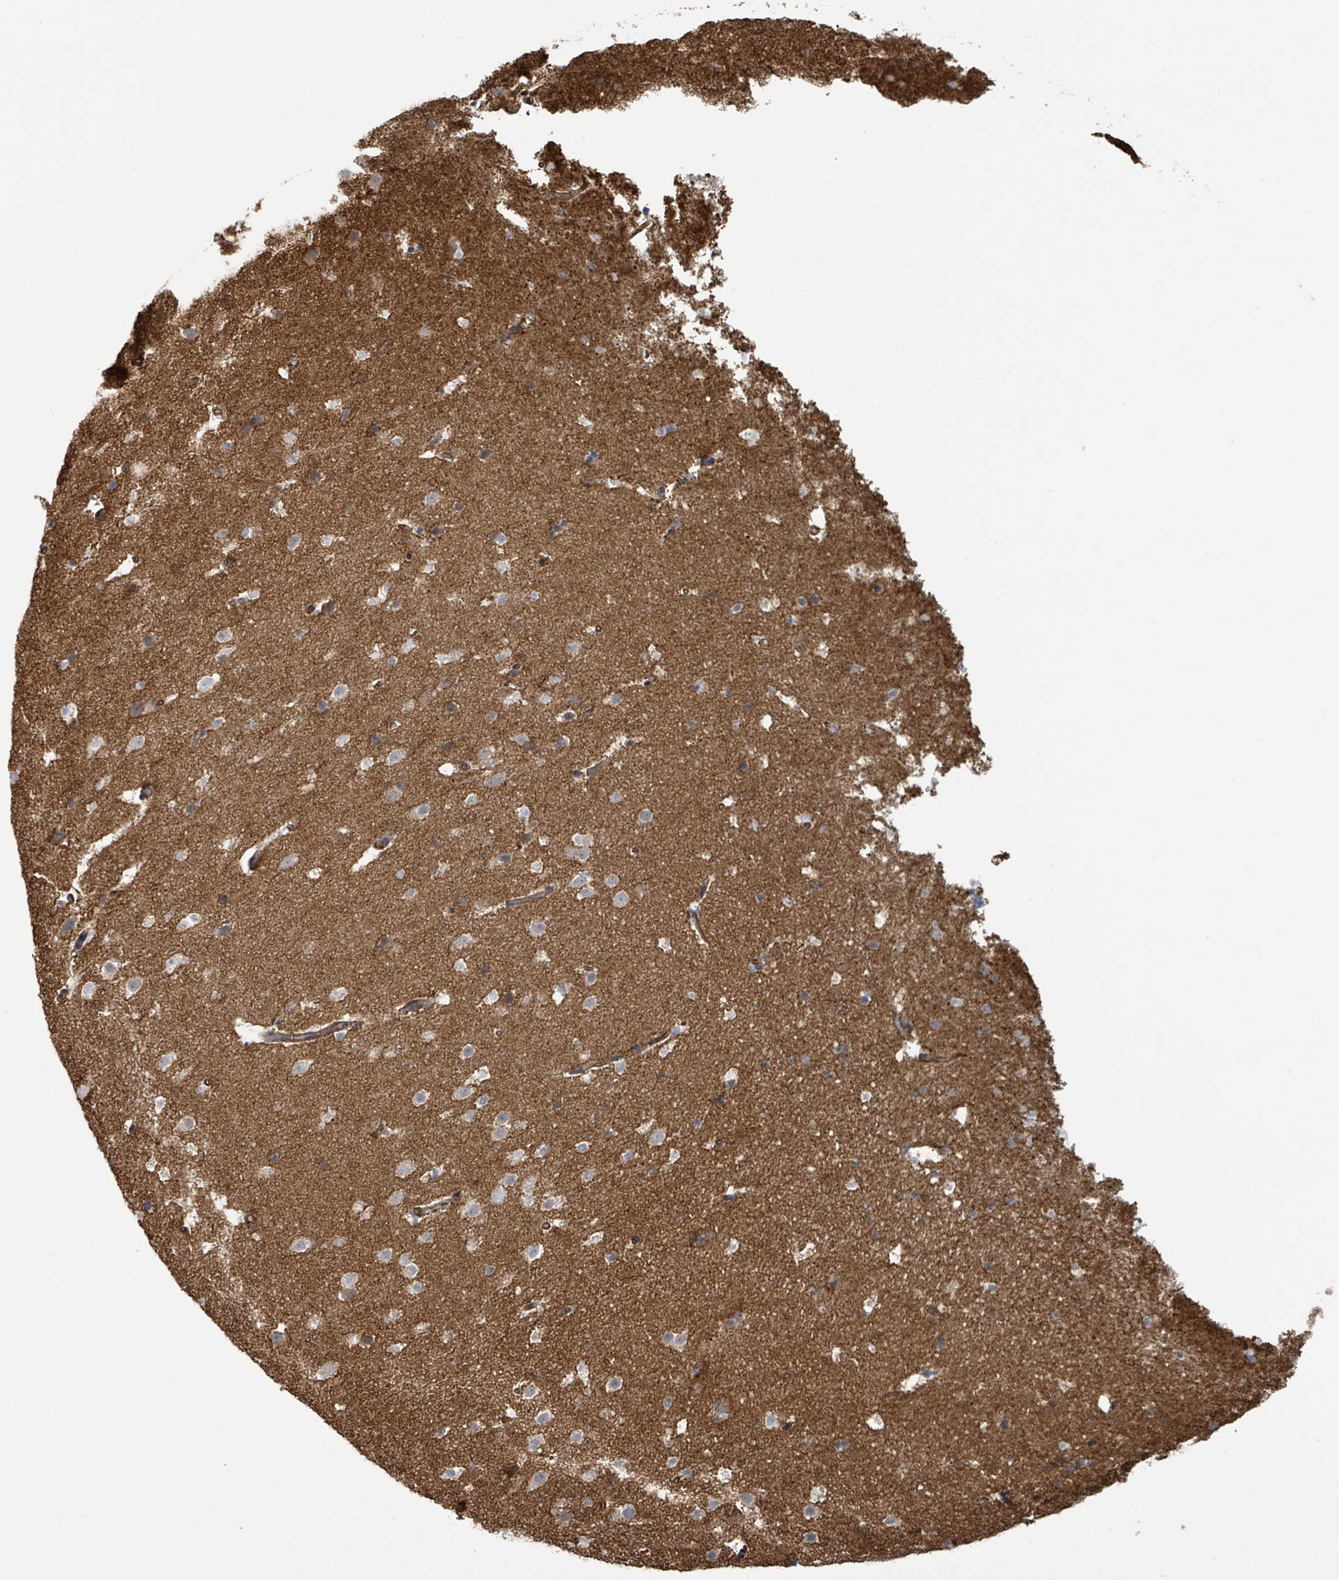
{"staining": {"intensity": "weak", "quantity": "<25%", "location": "cytoplasmic/membranous"}, "tissue": "hippocampus", "cell_type": "Glial cells", "image_type": "normal", "snomed": [{"axis": "morphology", "description": "Normal tissue, NOS"}, {"axis": "topography", "description": "Hippocampus"}], "caption": "Image shows no protein expression in glial cells of benign hippocampus.", "gene": "LDOC1", "patient": {"sex": "male", "age": 37}}